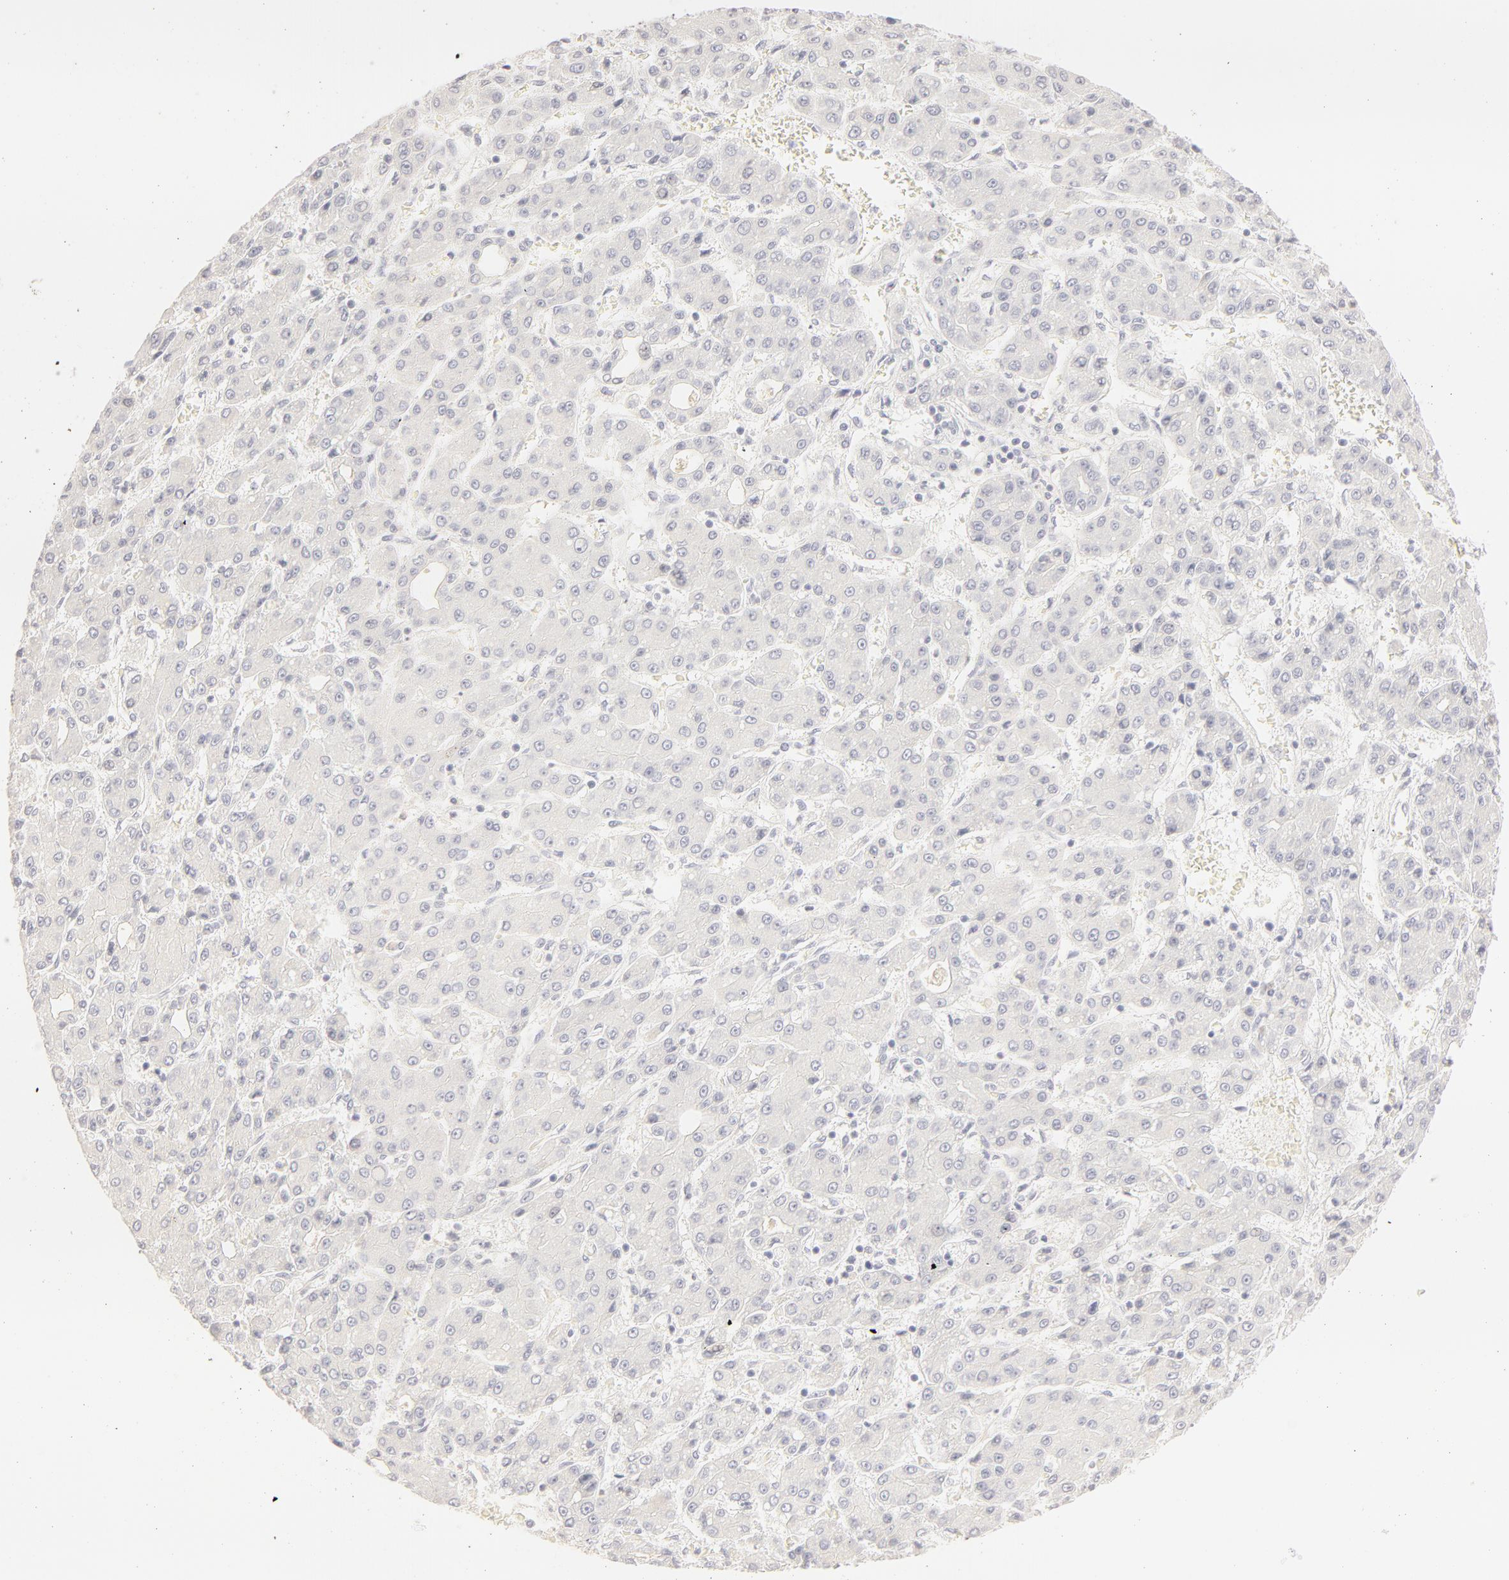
{"staining": {"intensity": "negative", "quantity": "none", "location": "none"}, "tissue": "liver cancer", "cell_type": "Tumor cells", "image_type": "cancer", "snomed": [{"axis": "morphology", "description": "Carcinoma, Hepatocellular, NOS"}, {"axis": "topography", "description": "Liver"}], "caption": "IHC image of neoplastic tissue: human liver cancer (hepatocellular carcinoma) stained with DAB (3,3'-diaminobenzidine) demonstrates no significant protein expression in tumor cells.", "gene": "LGALS7B", "patient": {"sex": "male", "age": 69}}